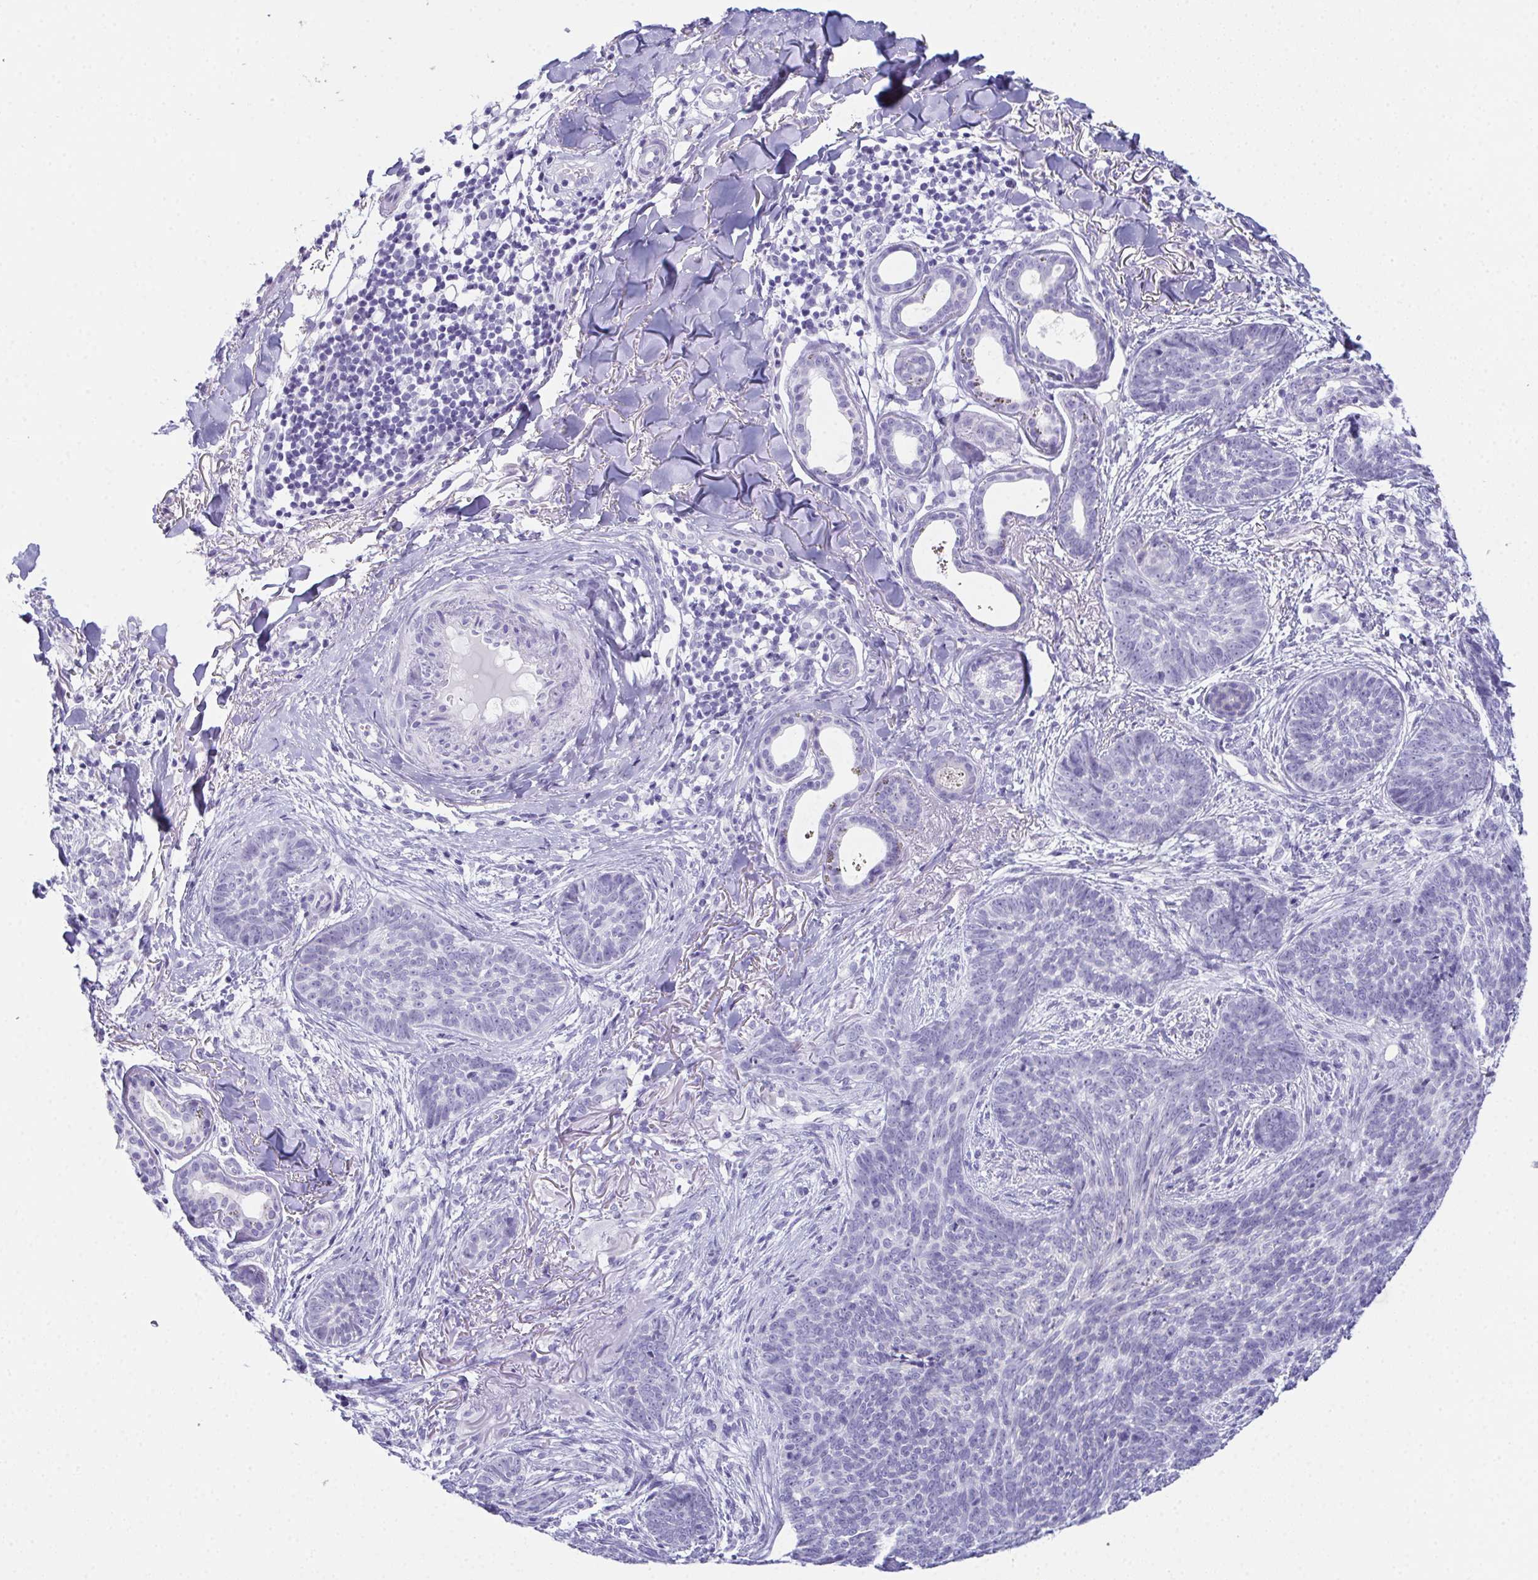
{"staining": {"intensity": "negative", "quantity": "none", "location": "none"}, "tissue": "skin cancer", "cell_type": "Tumor cells", "image_type": "cancer", "snomed": [{"axis": "morphology", "description": "Basal cell carcinoma"}, {"axis": "topography", "description": "Skin"}, {"axis": "topography", "description": "Skin of face"}], "caption": "The photomicrograph shows no staining of tumor cells in basal cell carcinoma (skin).", "gene": "TEX19", "patient": {"sex": "male", "age": 88}}